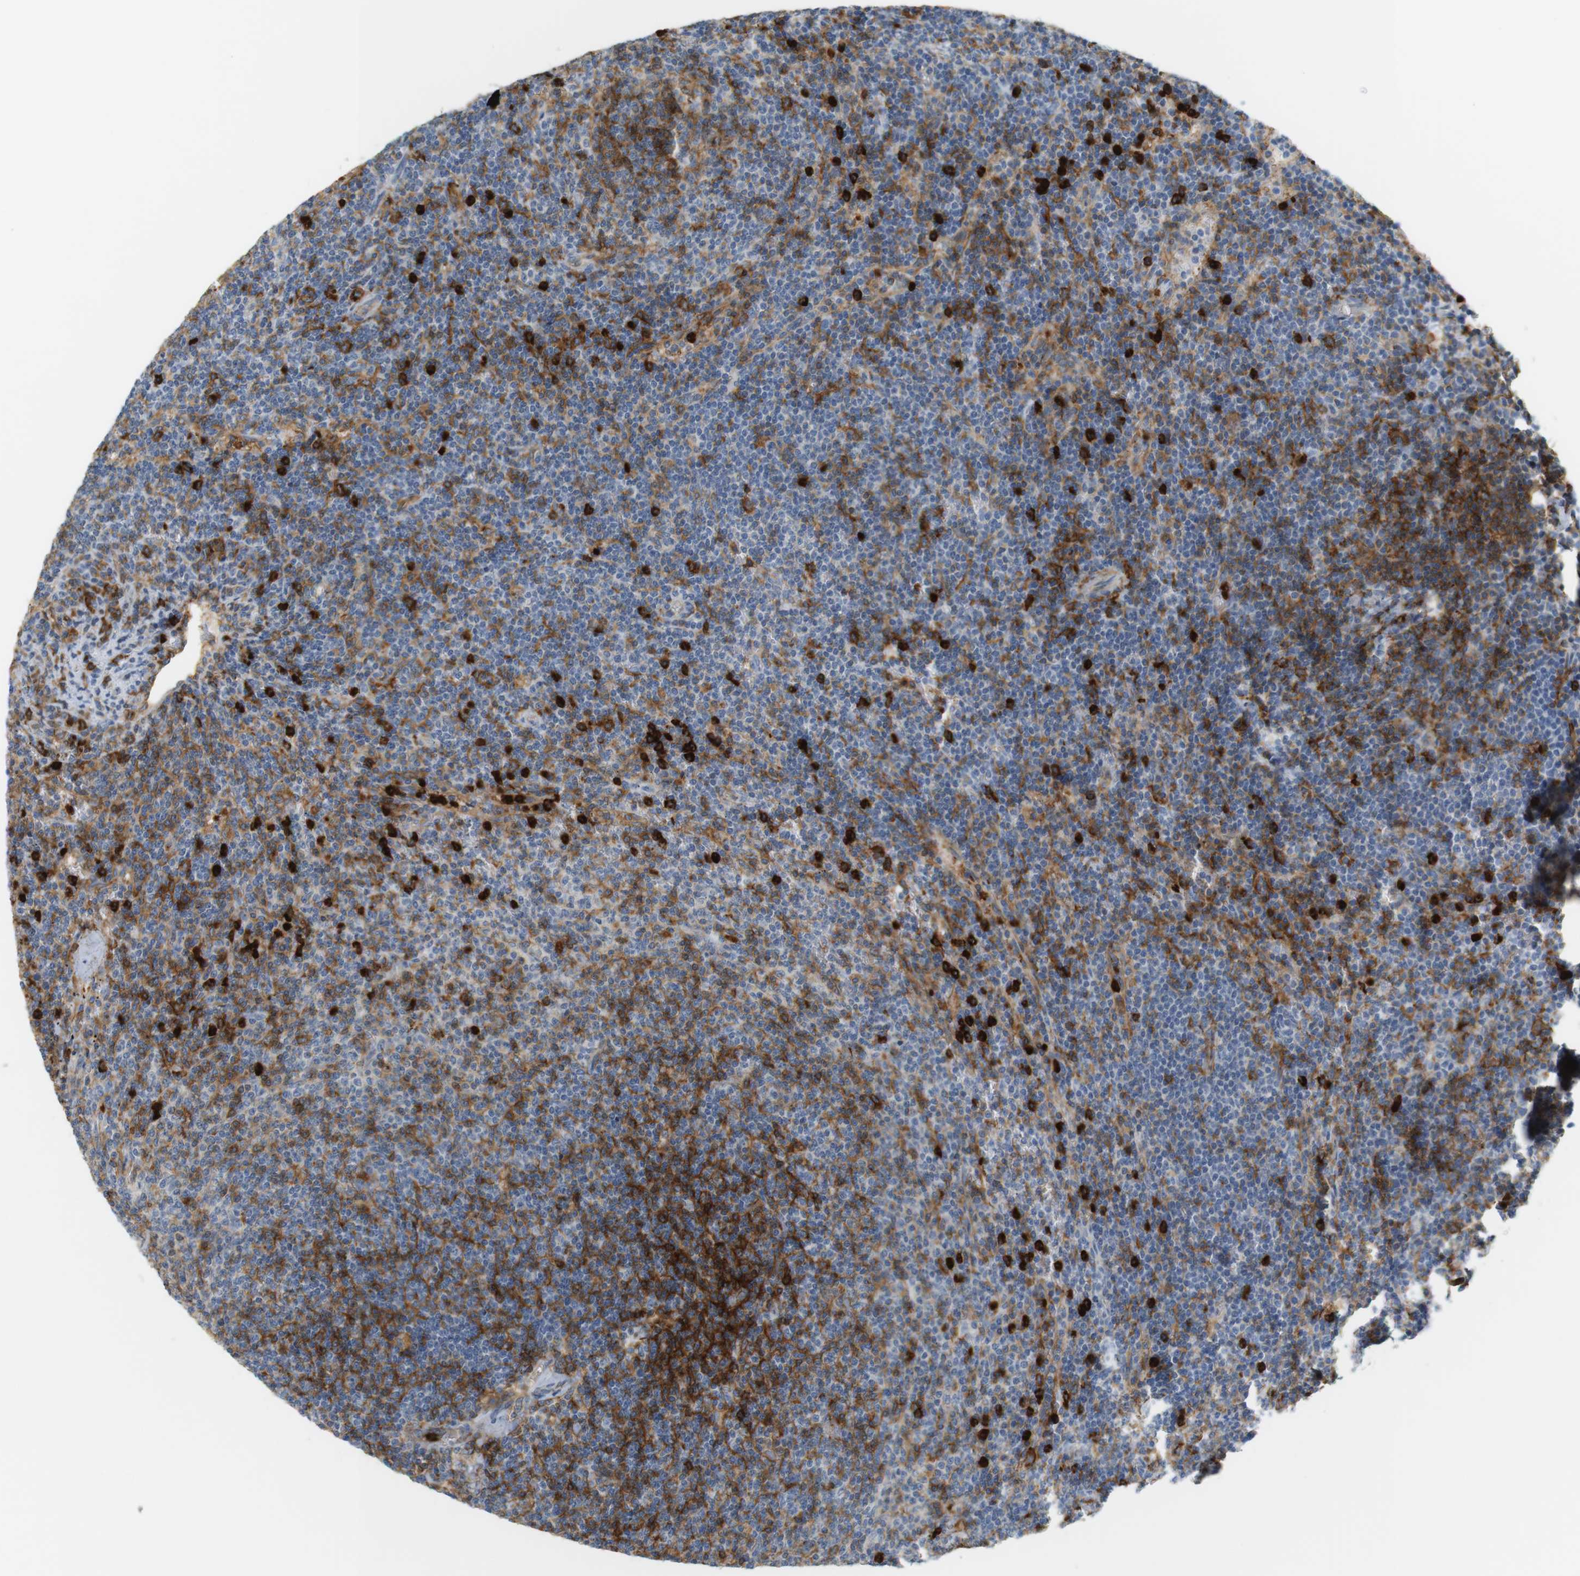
{"staining": {"intensity": "strong", "quantity": "25%-75%", "location": "cytoplasmic/membranous"}, "tissue": "lymphoma", "cell_type": "Tumor cells", "image_type": "cancer", "snomed": [{"axis": "morphology", "description": "Malignant lymphoma, non-Hodgkin's type, Low grade"}, {"axis": "topography", "description": "Spleen"}], "caption": "Protein expression analysis of lymphoma exhibits strong cytoplasmic/membranous staining in about 25%-75% of tumor cells. The staining is performed using DAB (3,3'-diaminobenzidine) brown chromogen to label protein expression. The nuclei are counter-stained blue using hematoxylin.", "gene": "SIRPA", "patient": {"sex": "female", "age": 50}}